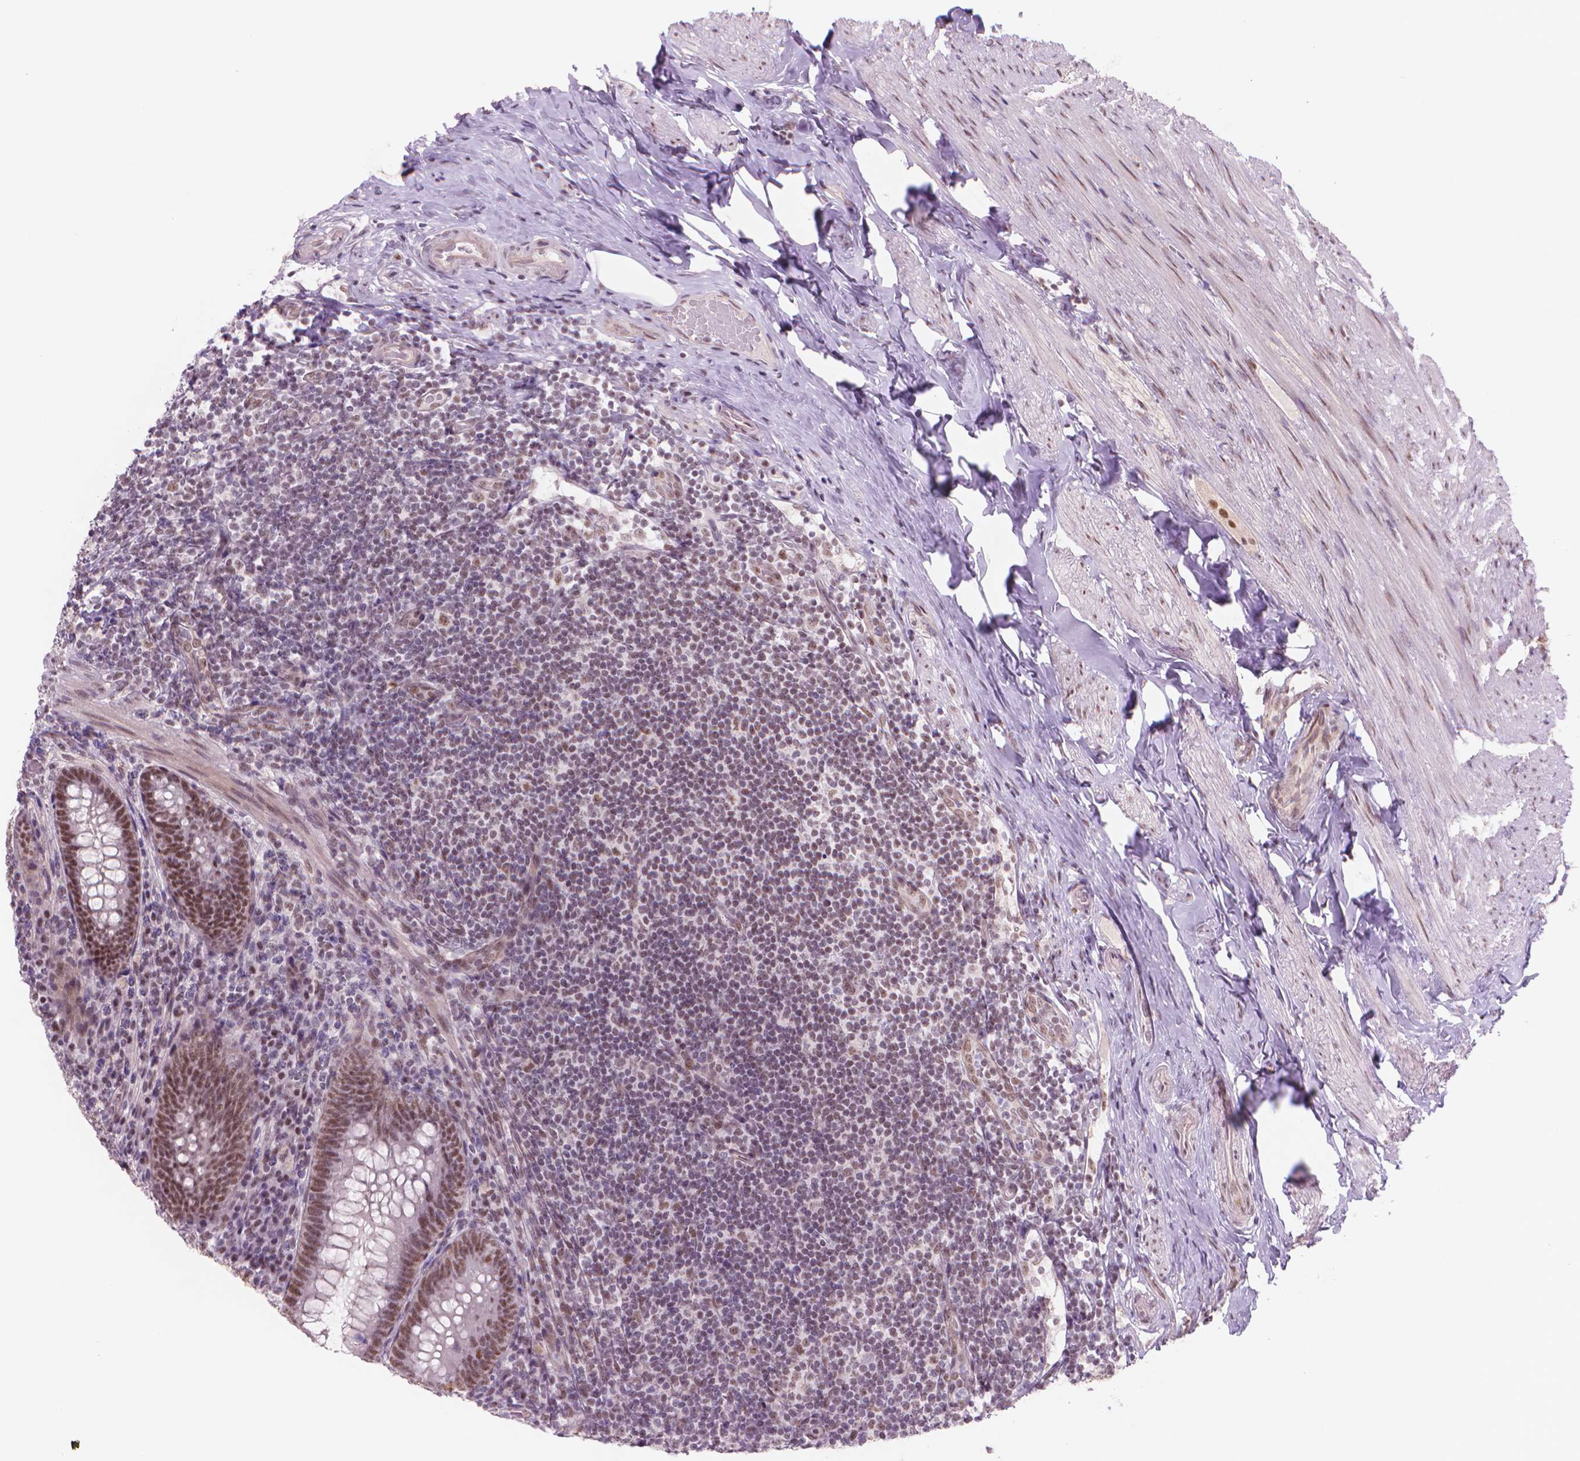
{"staining": {"intensity": "moderate", "quantity": ">75%", "location": "nuclear"}, "tissue": "appendix", "cell_type": "Glandular cells", "image_type": "normal", "snomed": [{"axis": "morphology", "description": "Normal tissue, NOS"}, {"axis": "topography", "description": "Appendix"}], "caption": "Normal appendix demonstrates moderate nuclear staining in about >75% of glandular cells.", "gene": "POLR3D", "patient": {"sex": "male", "age": 47}}